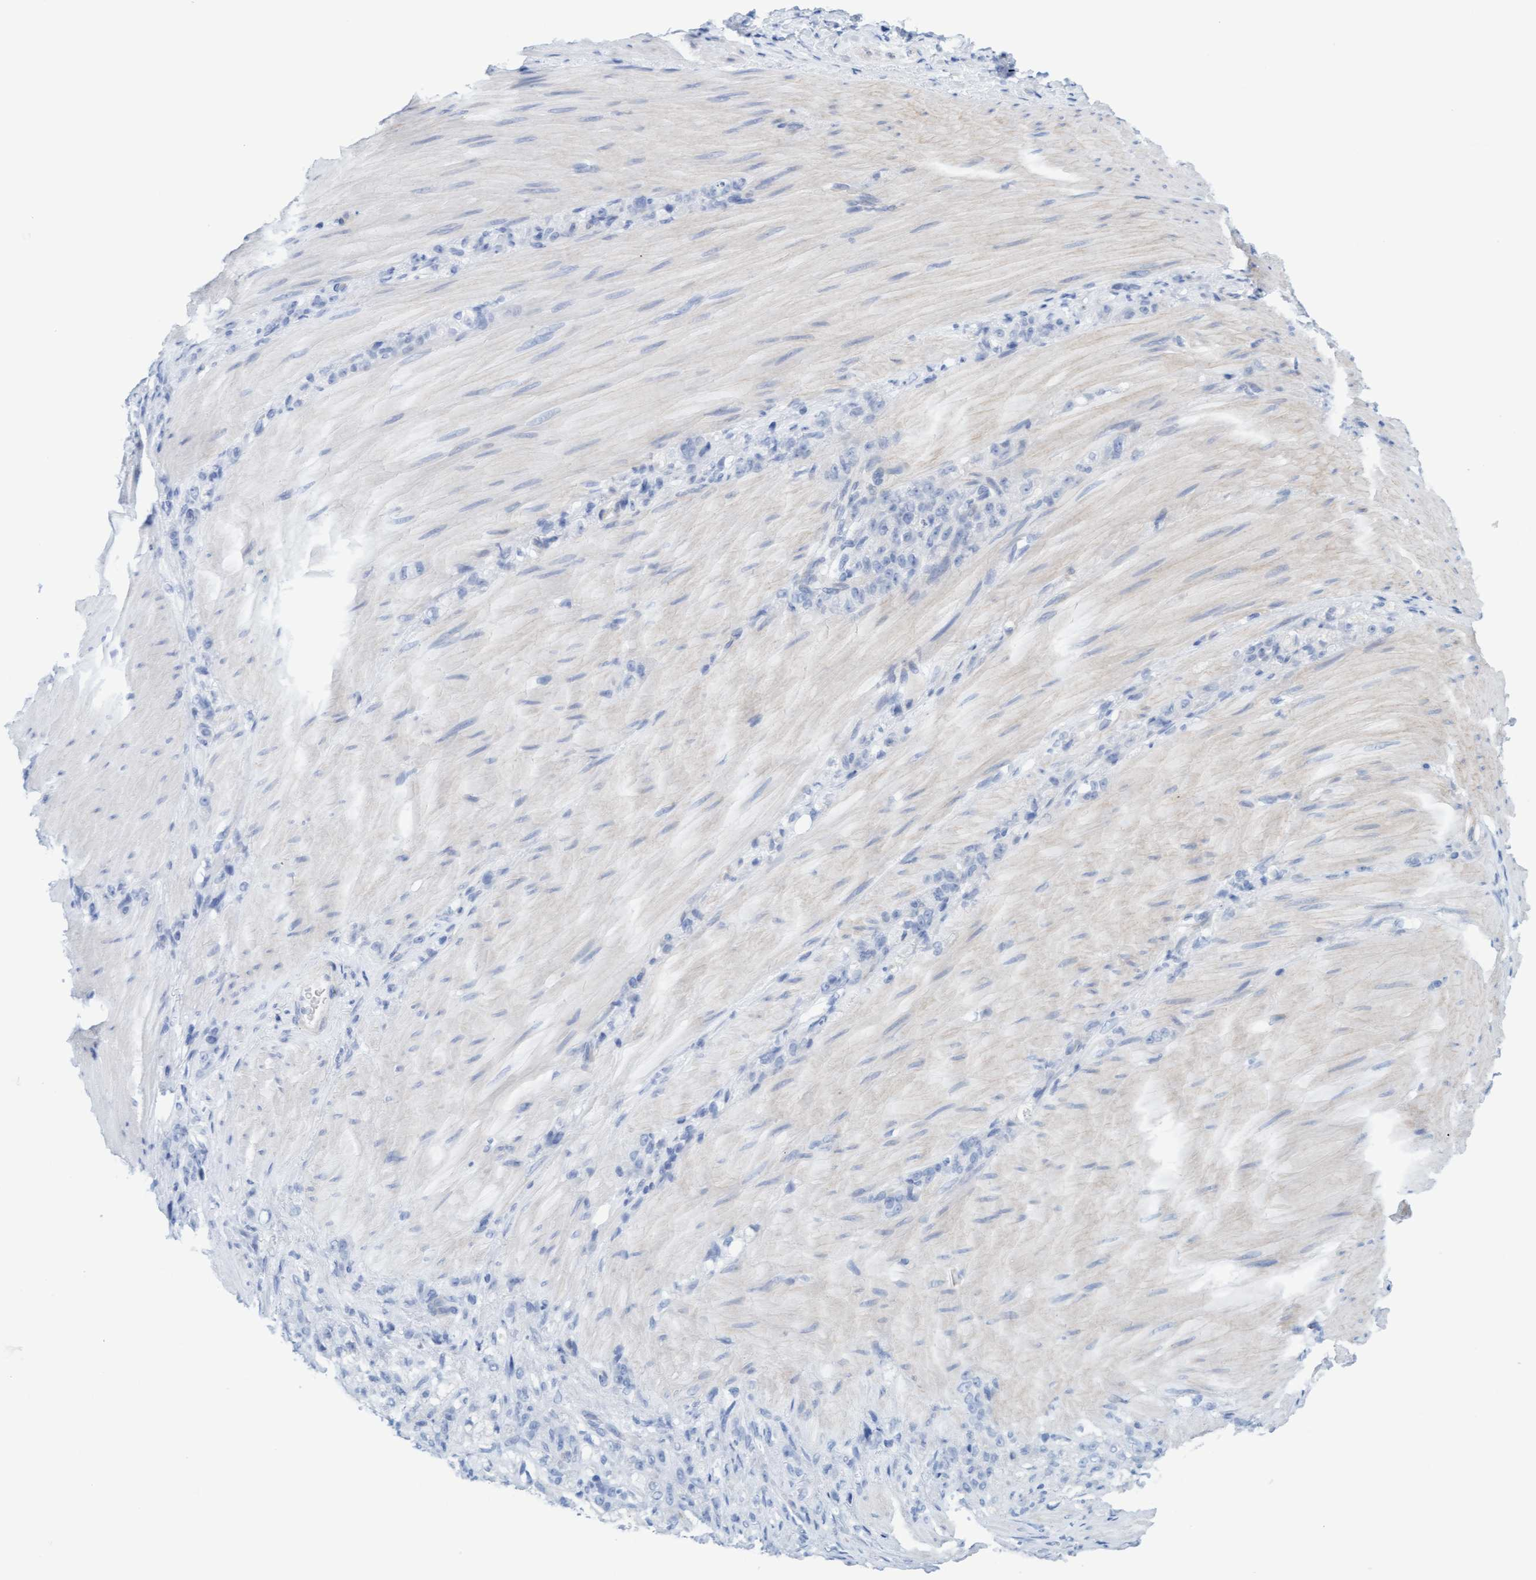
{"staining": {"intensity": "negative", "quantity": "none", "location": "none"}, "tissue": "stomach cancer", "cell_type": "Tumor cells", "image_type": "cancer", "snomed": [{"axis": "morphology", "description": "Normal tissue, NOS"}, {"axis": "morphology", "description": "Adenocarcinoma, NOS"}, {"axis": "topography", "description": "Stomach"}], "caption": "IHC of human adenocarcinoma (stomach) demonstrates no staining in tumor cells.", "gene": "CDK5RAP3", "patient": {"sex": "male", "age": 82}}